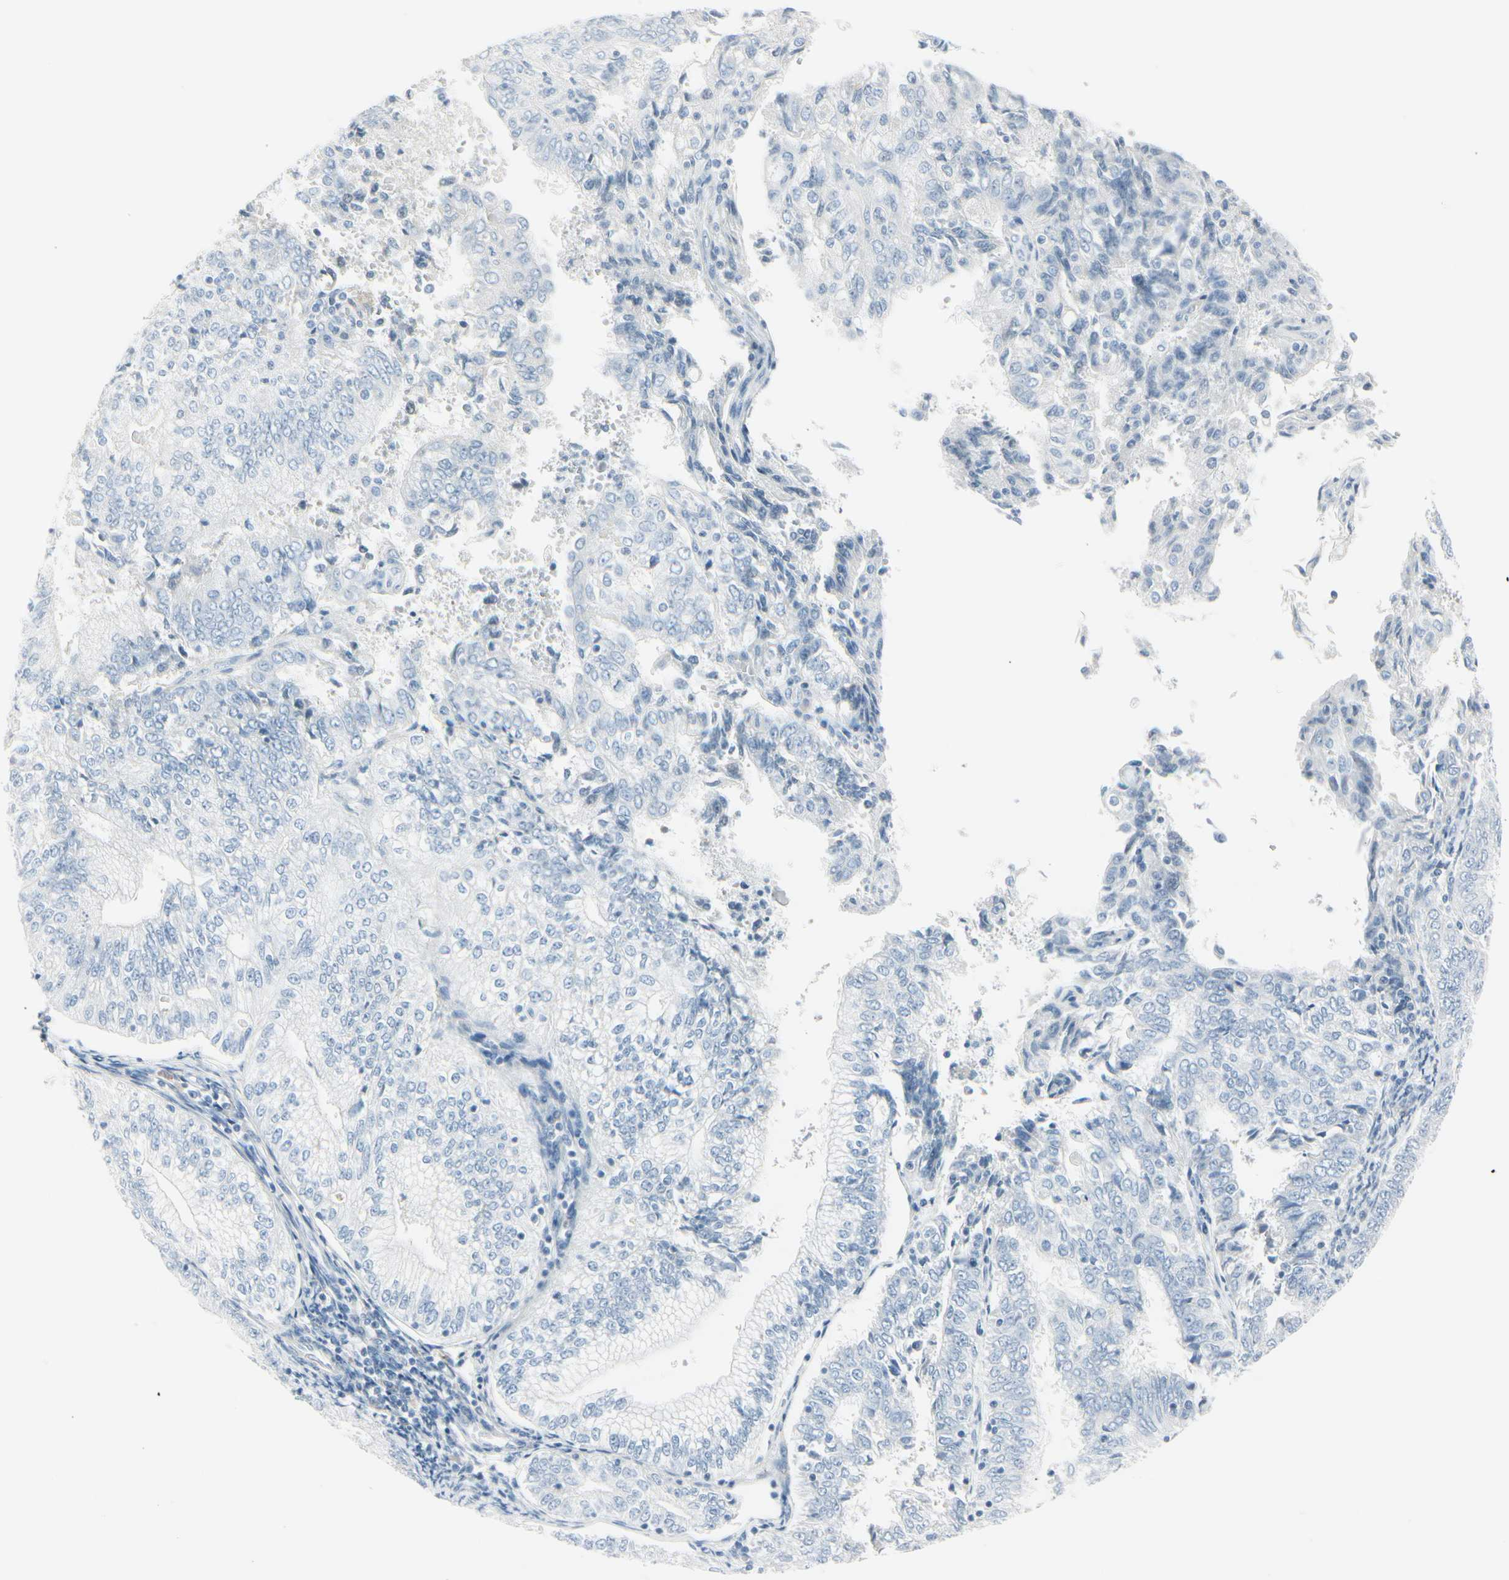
{"staining": {"intensity": "negative", "quantity": "none", "location": "none"}, "tissue": "endometrial cancer", "cell_type": "Tumor cells", "image_type": "cancer", "snomed": [{"axis": "morphology", "description": "Adenocarcinoma, NOS"}, {"axis": "topography", "description": "Endometrium"}], "caption": "Immunohistochemistry of endometrial cancer (adenocarcinoma) reveals no staining in tumor cells.", "gene": "CDHR5", "patient": {"sex": "female", "age": 69}}